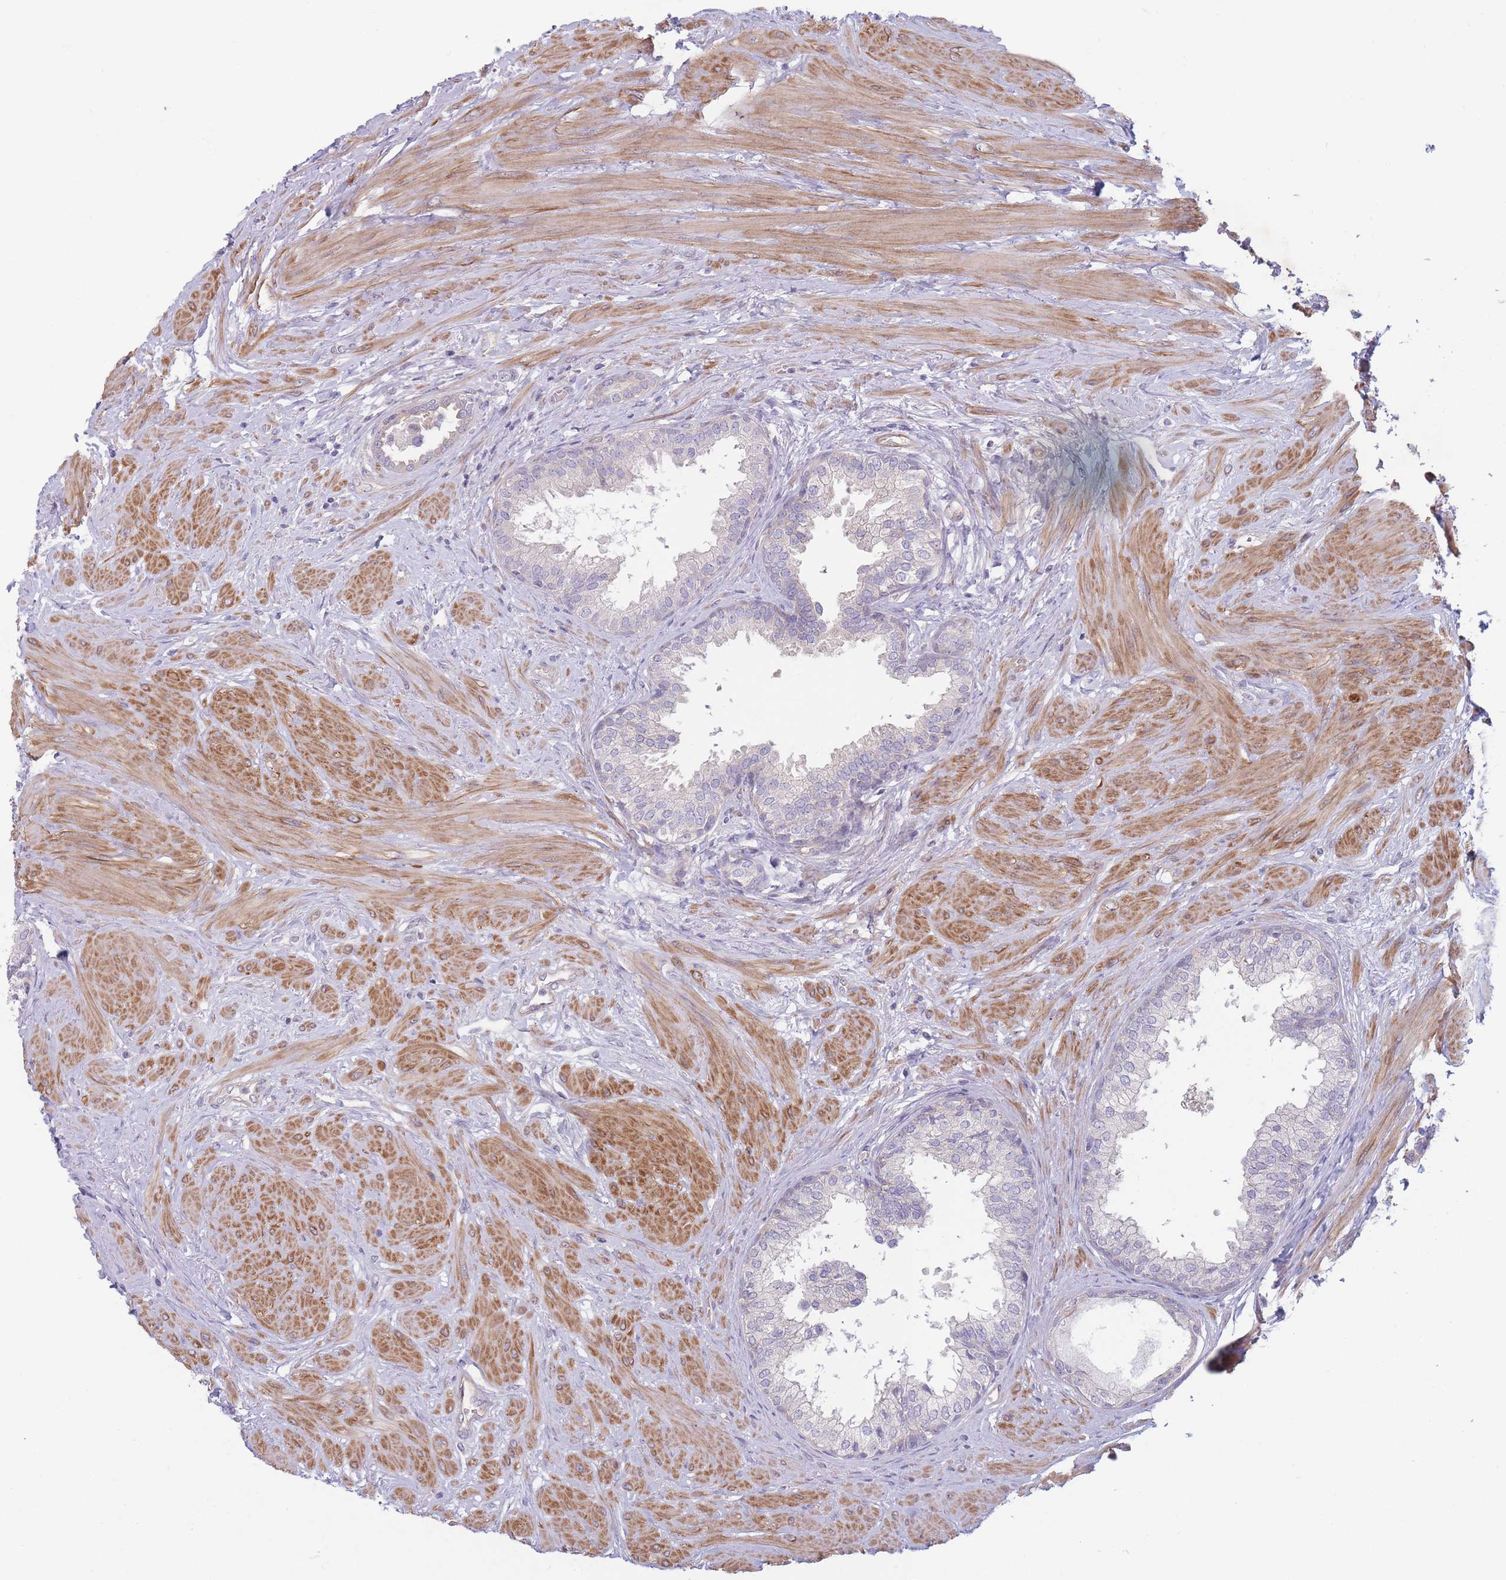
{"staining": {"intensity": "negative", "quantity": "none", "location": "none"}, "tissue": "prostate", "cell_type": "Glandular cells", "image_type": "normal", "snomed": [{"axis": "morphology", "description": "Normal tissue, NOS"}, {"axis": "topography", "description": "Prostate"}], "caption": "Immunohistochemistry micrograph of benign prostate: human prostate stained with DAB (3,3'-diaminobenzidine) displays no significant protein positivity in glandular cells.", "gene": "PNPLA5", "patient": {"sex": "male", "age": 48}}